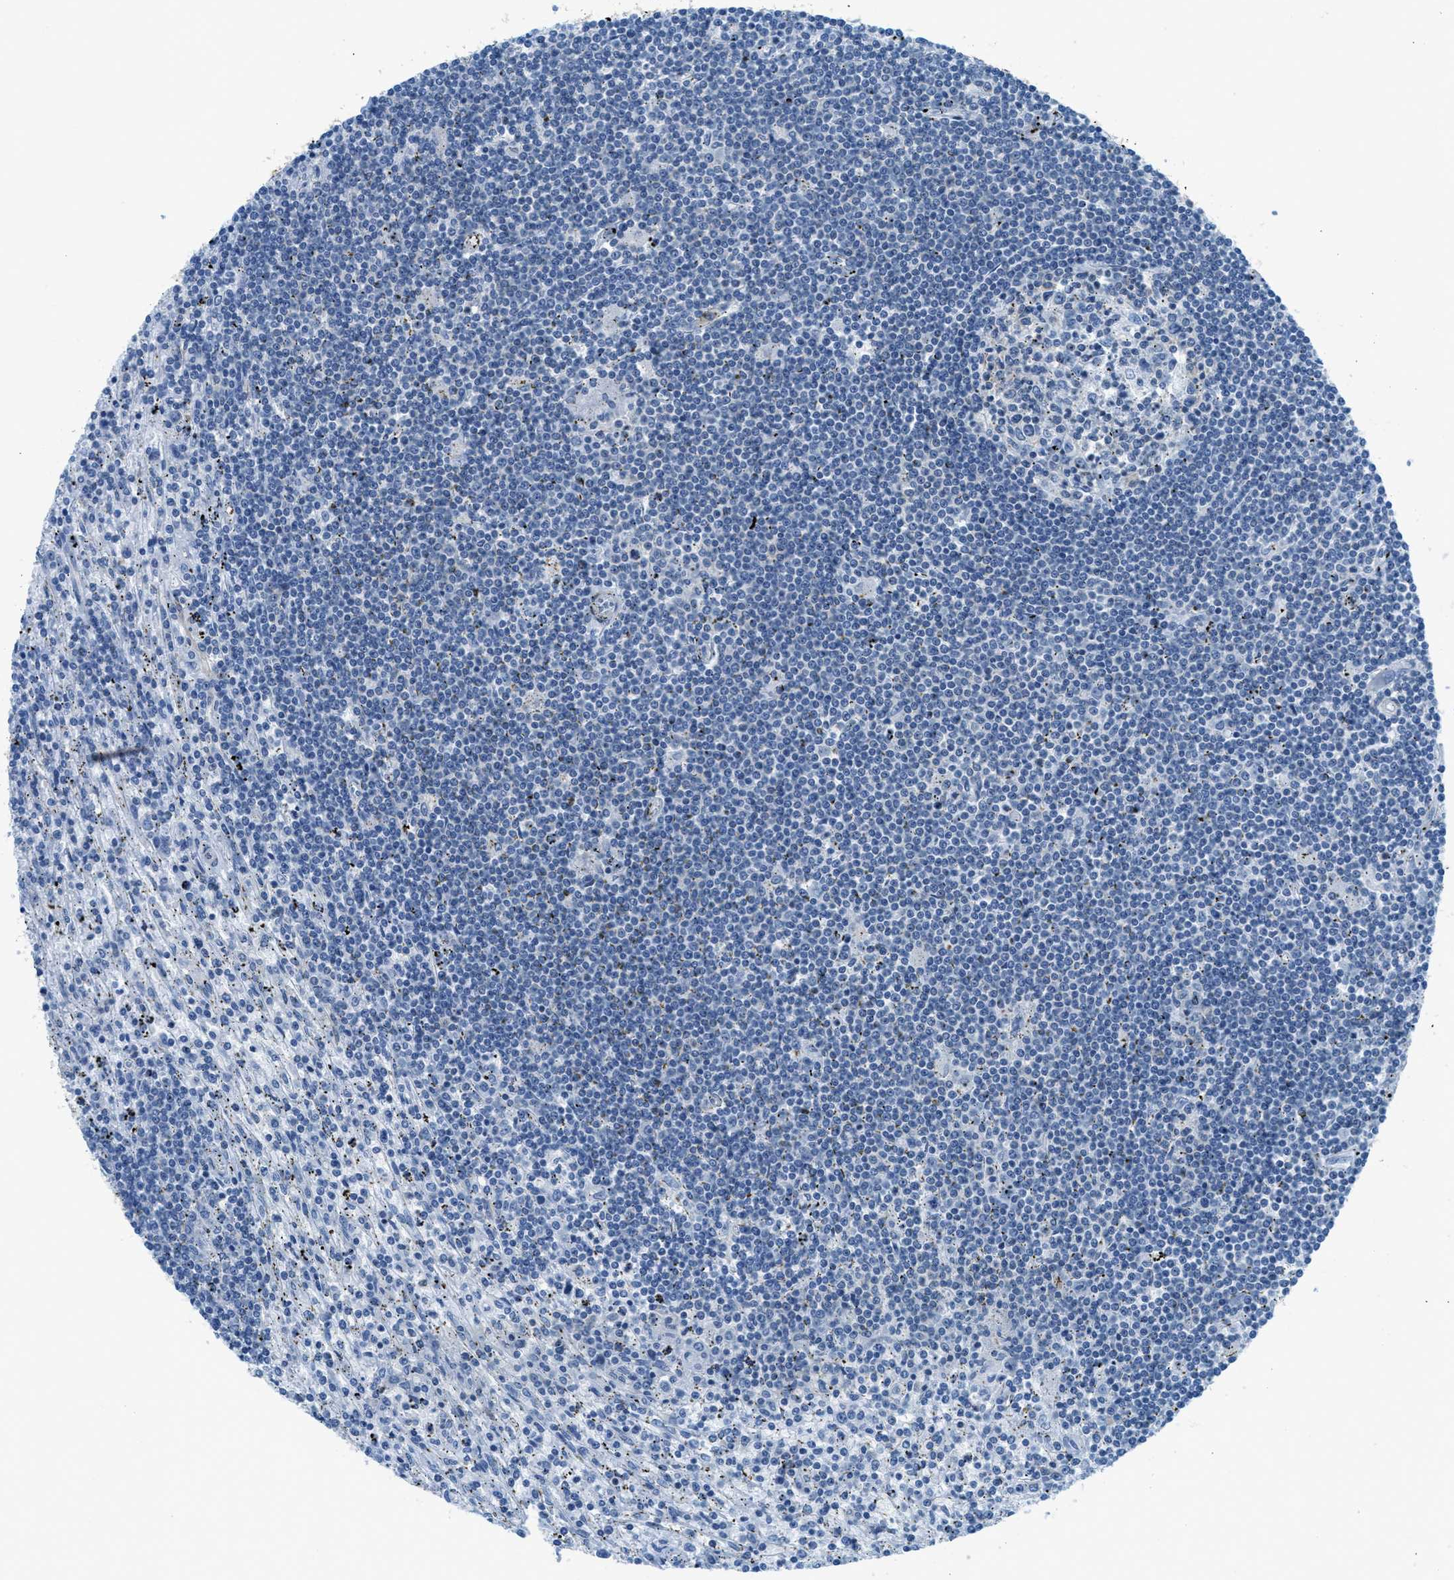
{"staining": {"intensity": "negative", "quantity": "none", "location": "none"}, "tissue": "lymphoma", "cell_type": "Tumor cells", "image_type": "cancer", "snomed": [{"axis": "morphology", "description": "Malignant lymphoma, non-Hodgkin's type, Low grade"}, {"axis": "topography", "description": "Spleen"}], "caption": "Immunohistochemistry (IHC) micrograph of human low-grade malignant lymphoma, non-Hodgkin's type stained for a protein (brown), which demonstrates no positivity in tumor cells.", "gene": "MAPRE2", "patient": {"sex": "male", "age": 76}}